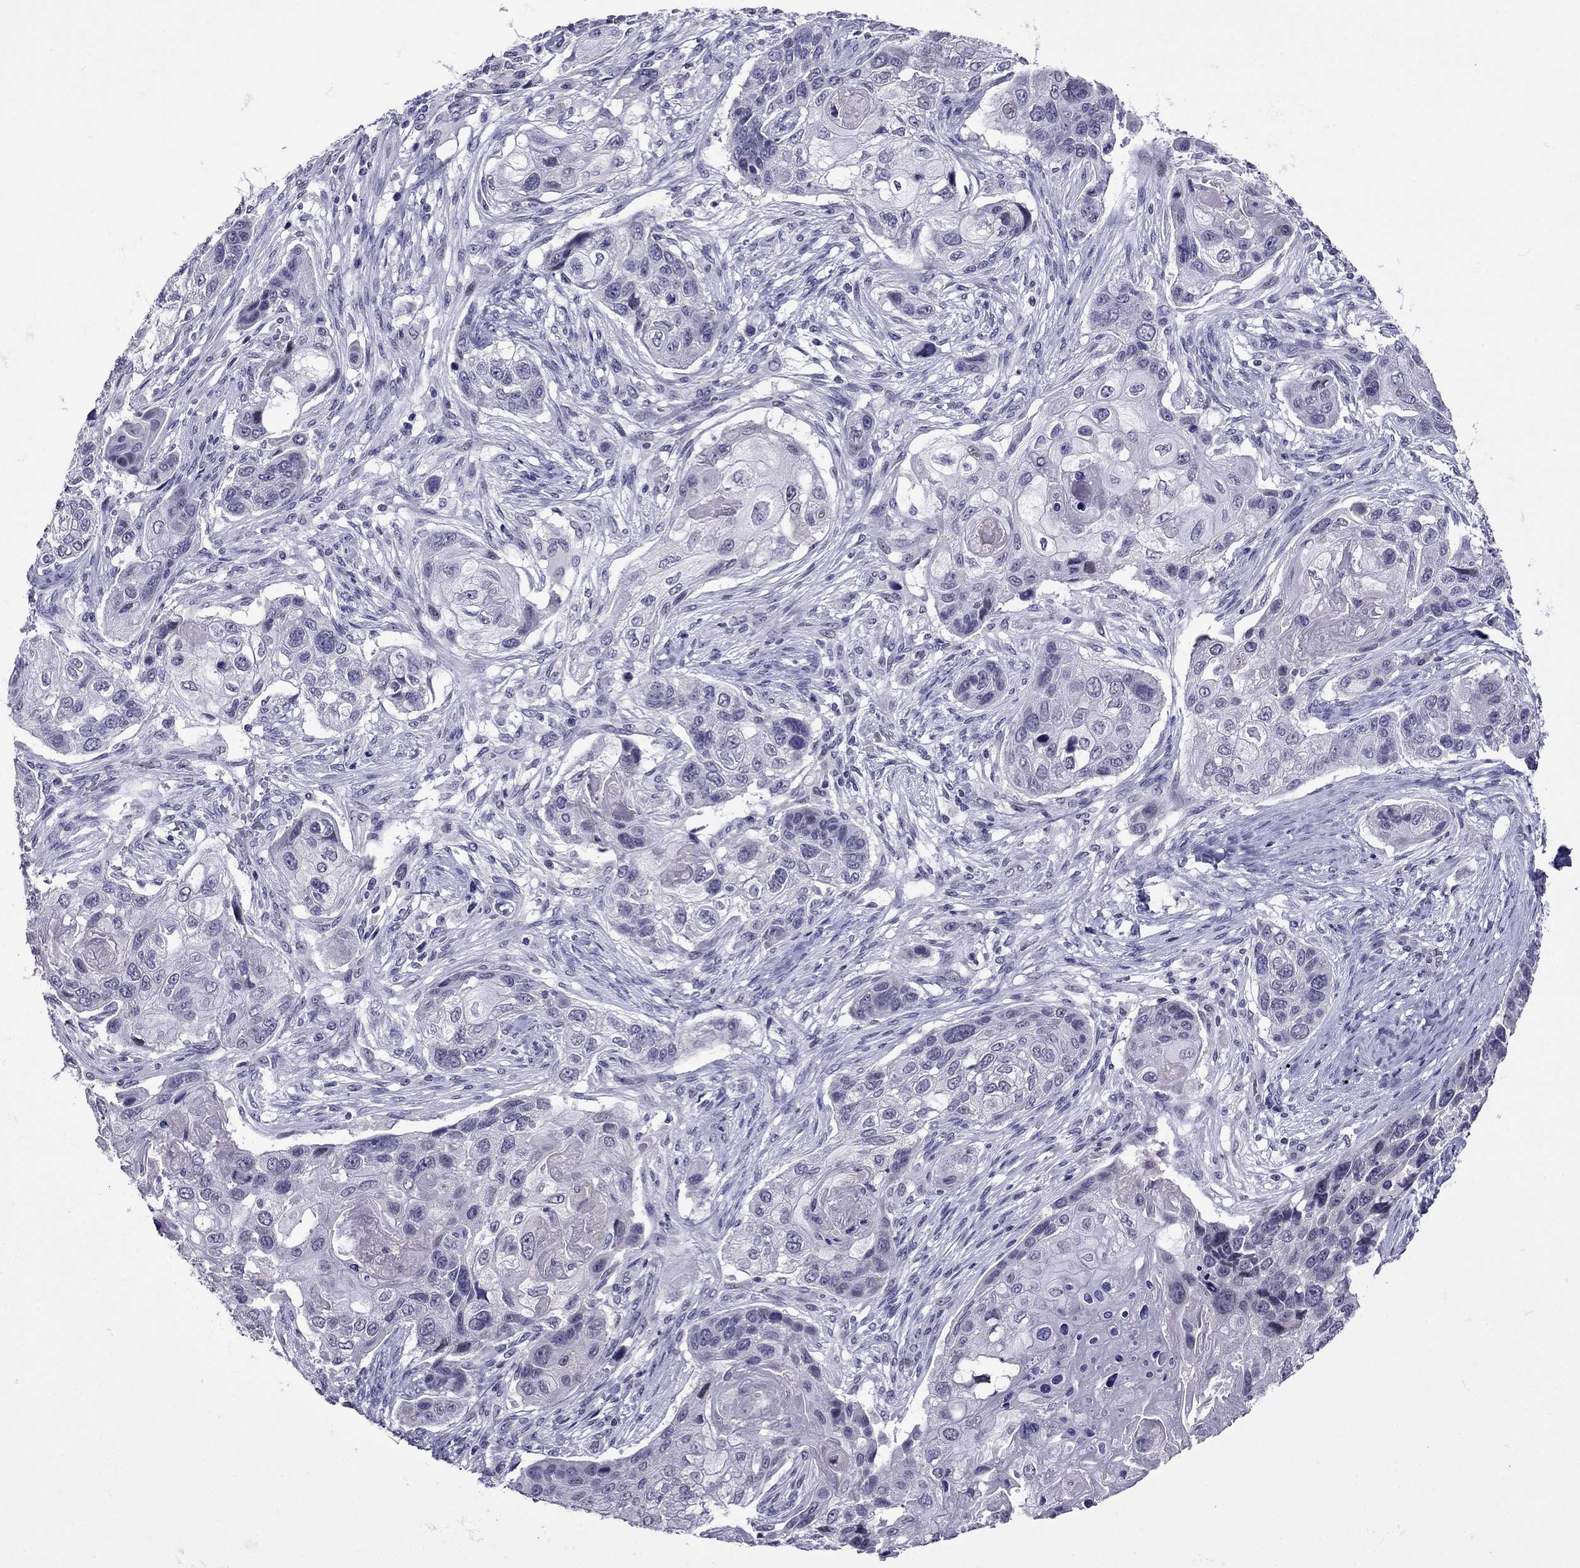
{"staining": {"intensity": "negative", "quantity": "none", "location": "none"}, "tissue": "lung cancer", "cell_type": "Tumor cells", "image_type": "cancer", "snomed": [{"axis": "morphology", "description": "Normal tissue, NOS"}, {"axis": "morphology", "description": "Squamous cell carcinoma, NOS"}, {"axis": "topography", "description": "Bronchus"}, {"axis": "topography", "description": "Lung"}], "caption": "This histopathology image is of lung cancer (squamous cell carcinoma) stained with immunohistochemistry (IHC) to label a protein in brown with the nuclei are counter-stained blue. There is no staining in tumor cells.", "gene": "SPTBN4", "patient": {"sex": "male", "age": 69}}